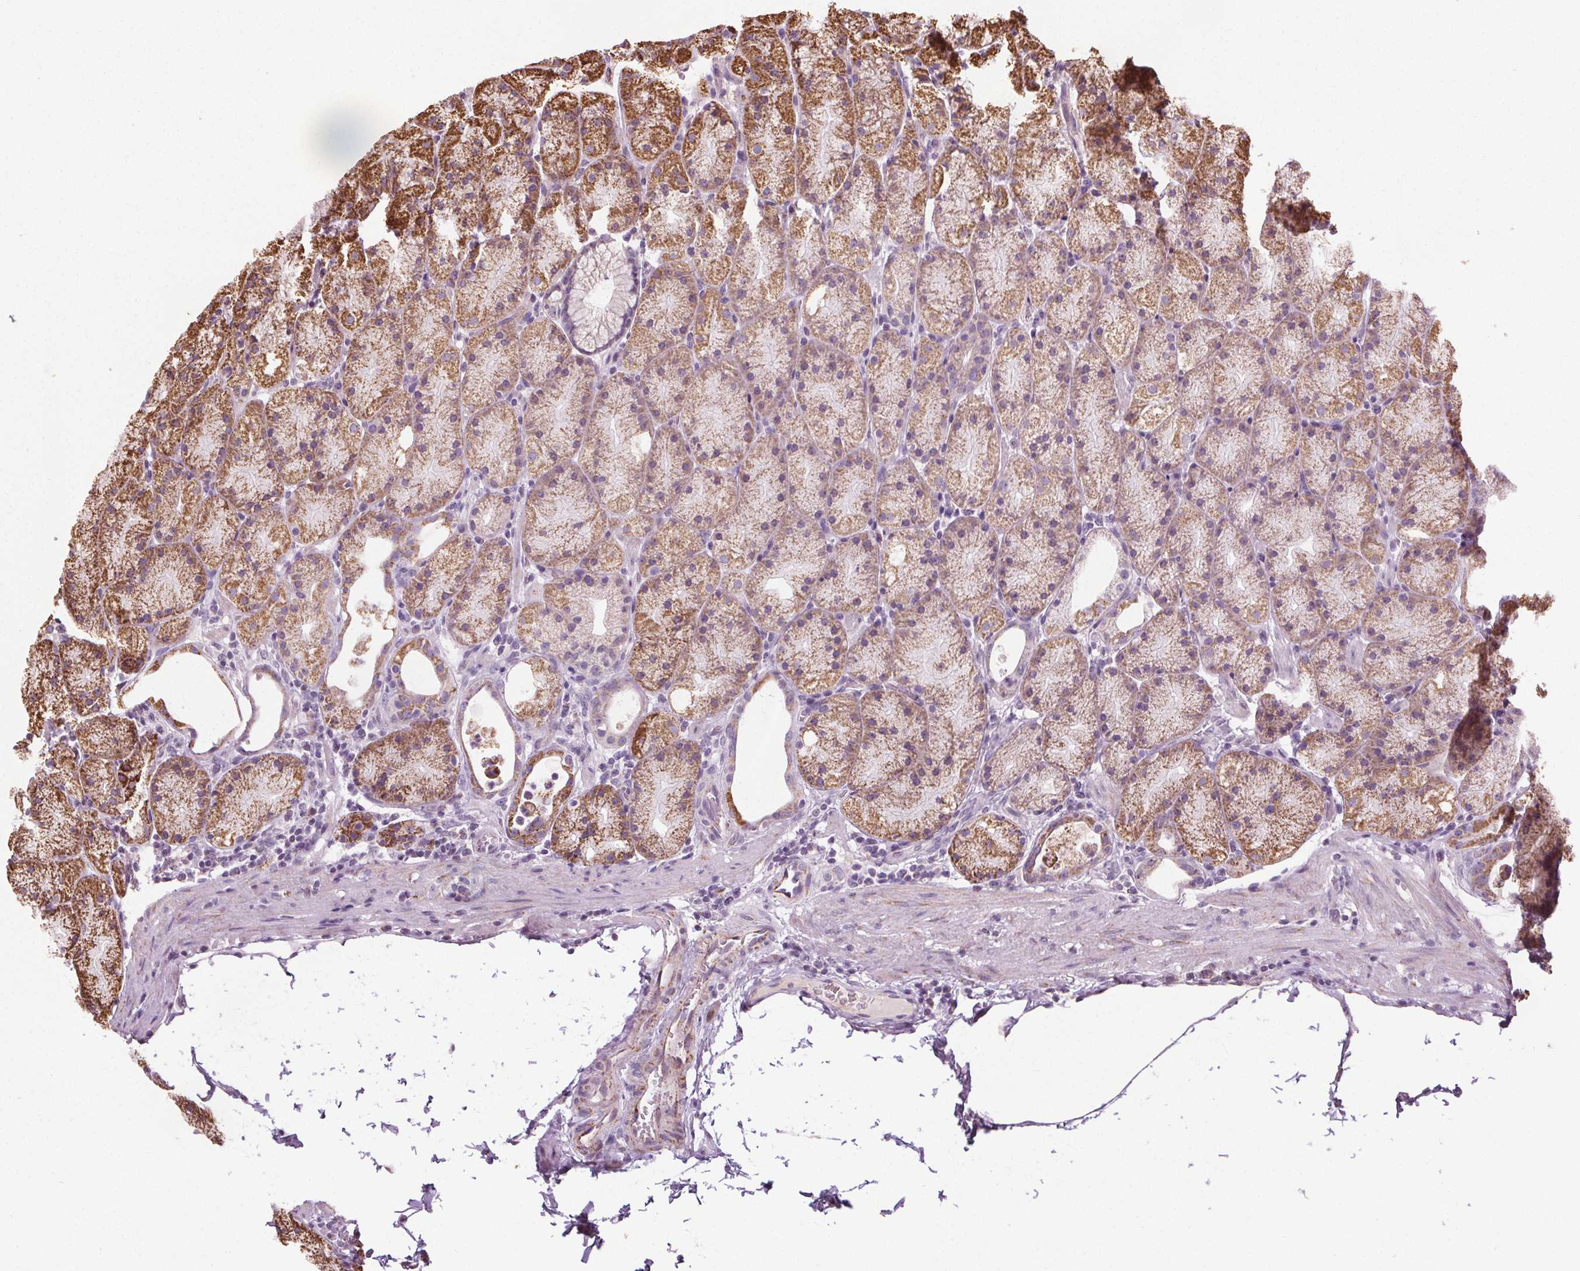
{"staining": {"intensity": "moderate", "quantity": "25%-75%", "location": "cytoplasmic/membranous"}, "tissue": "stomach", "cell_type": "Glandular cells", "image_type": "normal", "snomed": [{"axis": "morphology", "description": "Normal tissue, NOS"}, {"axis": "topography", "description": "Stomach, upper"}, {"axis": "topography", "description": "Stomach"}], "caption": "Protein analysis of unremarkable stomach reveals moderate cytoplasmic/membranous positivity in approximately 25%-75% of glandular cells. (Stains: DAB (3,3'-diaminobenzidine) in brown, nuclei in blue, Microscopy: brightfield microscopy at high magnification).", "gene": "LFNG", "patient": {"sex": "male", "age": 48}}